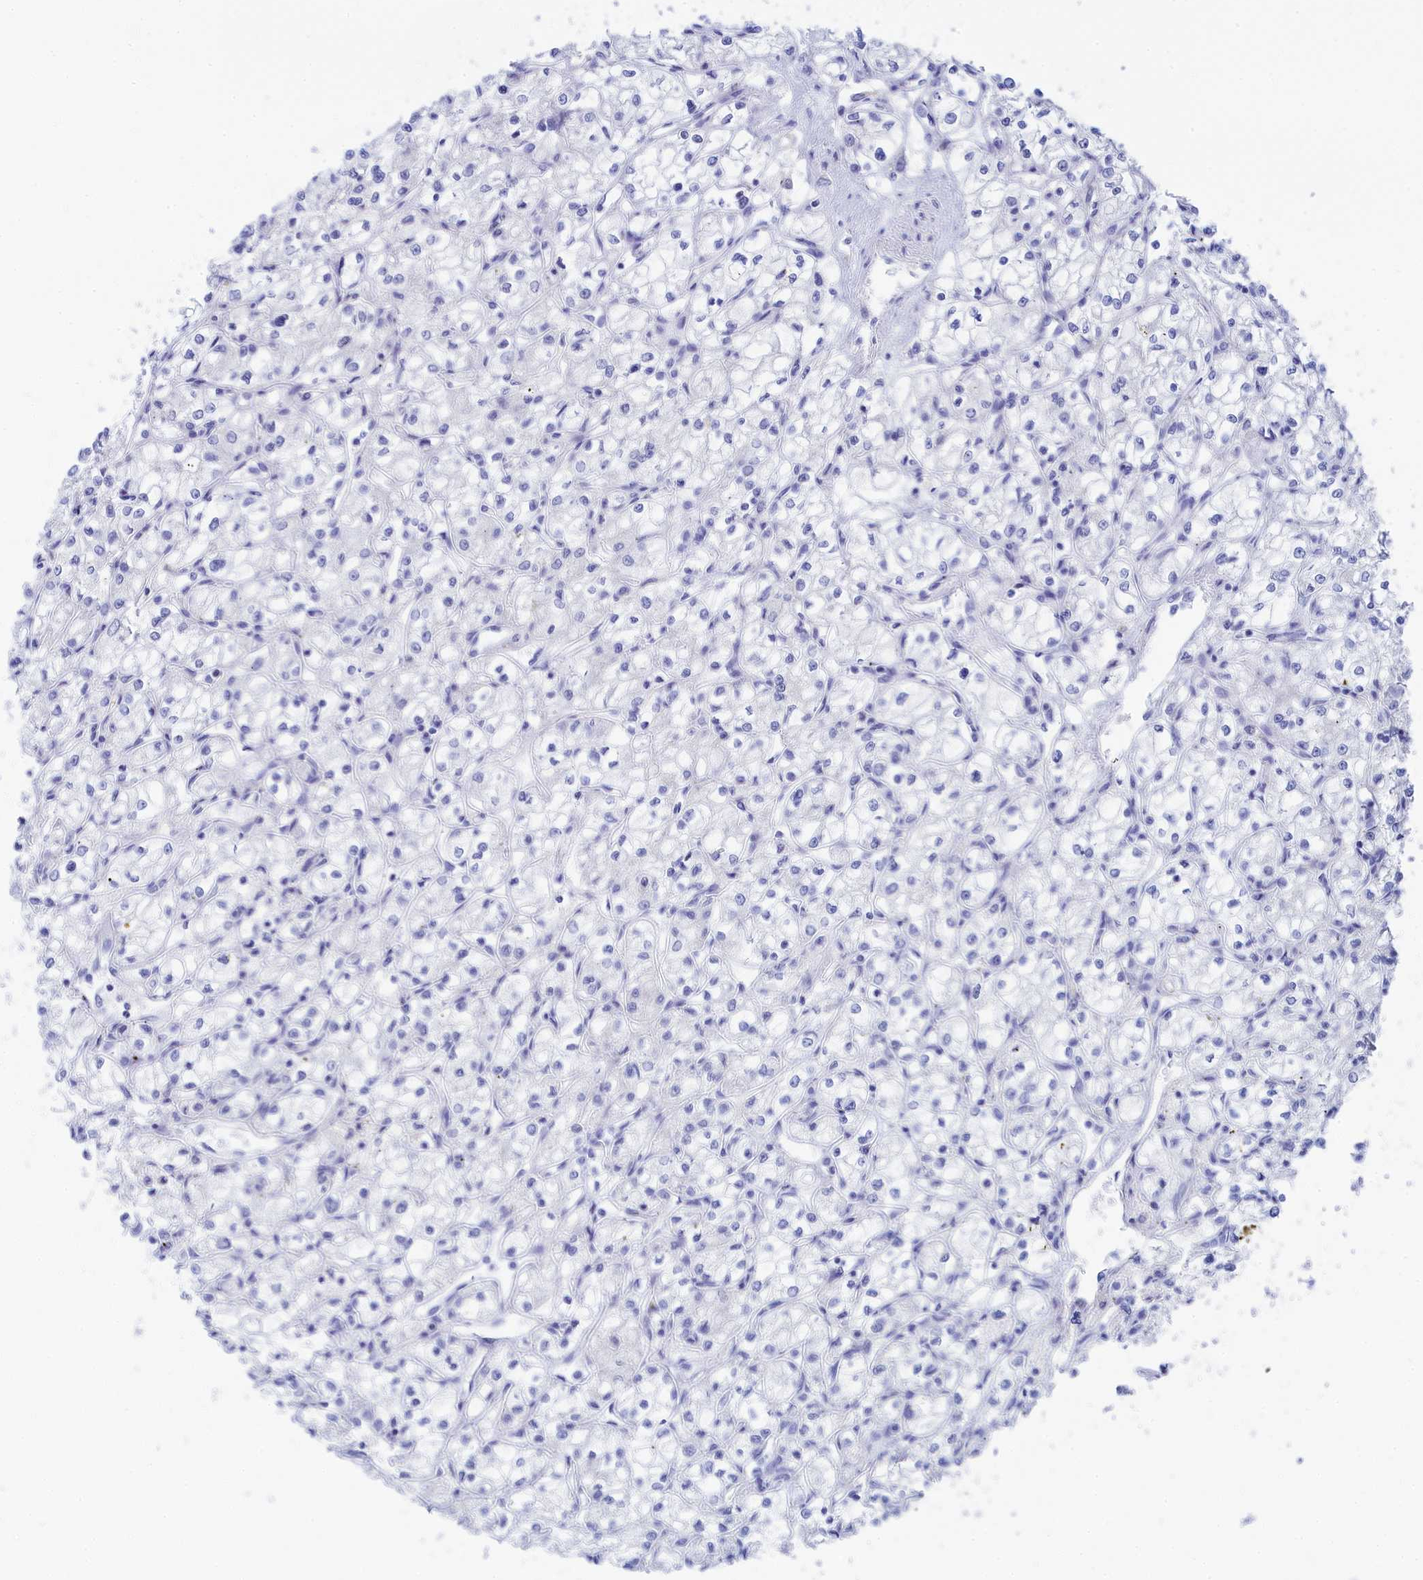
{"staining": {"intensity": "negative", "quantity": "none", "location": "none"}, "tissue": "renal cancer", "cell_type": "Tumor cells", "image_type": "cancer", "snomed": [{"axis": "morphology", "description": "Adenocarcinoma, NOS"}, {"axis": "topography", "description": "Kidney"}], "caption": "High magnification brightfield microscopy of renal cancer stained with DAB (3,3'-diaminobenzidine) (brown) and counterstained with hematoxylin (blue): tumor cells show no significant positivity.", "gene": "TRIM10", "patient": {"sex": "male", "age": 59}}